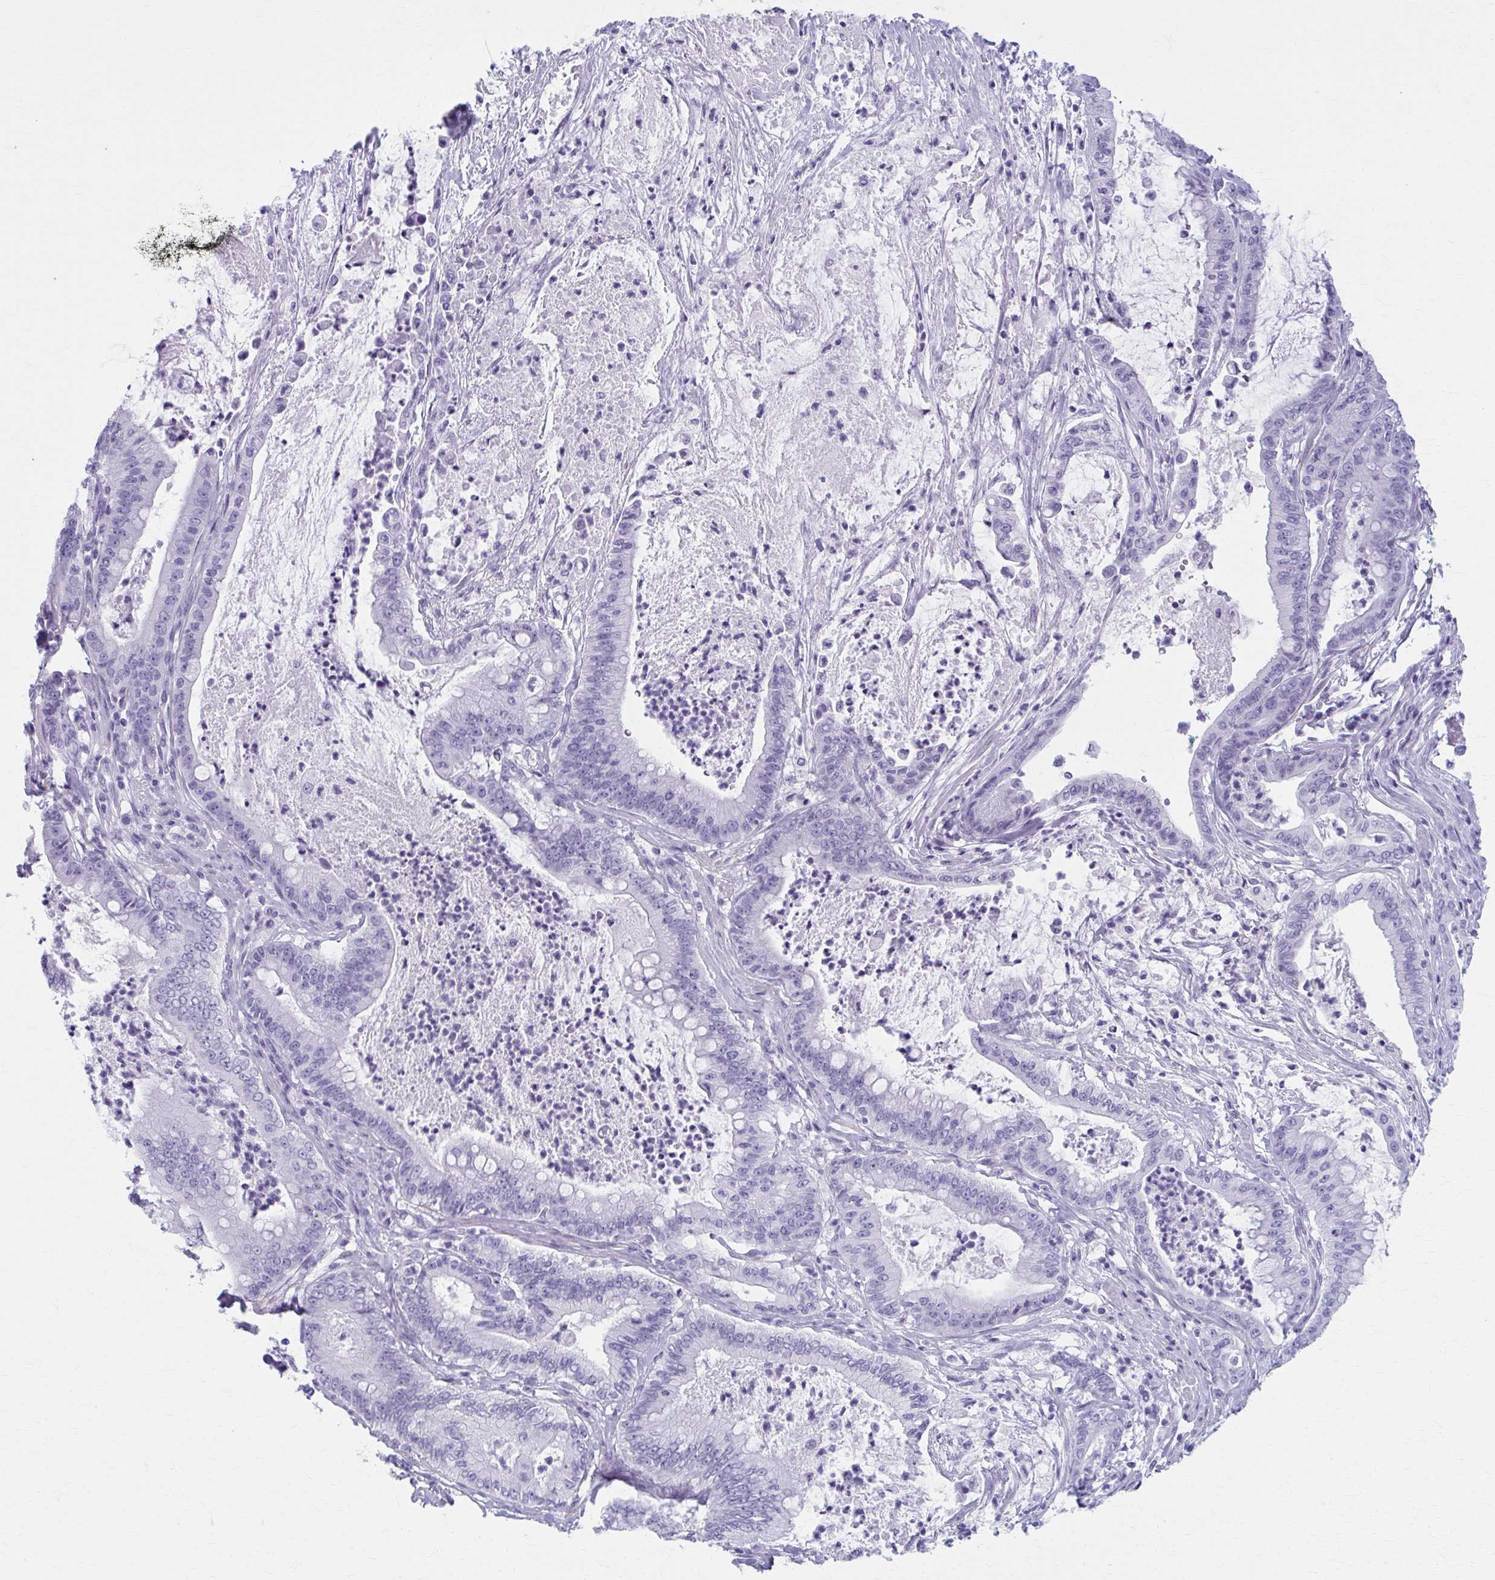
{"staining": {"intensity": "negative", "quantity": "none", "location": "none"}, "tissue": "pancreatic cancer", "cell_type": "Tumor cells", "image_type": "cancer", "snomed": [{"axis": "morphology", "description": "Adenocarcinoma, NOS"}, {"axis": "topography", "description": "Pancreas"}], "caption": "IHC histopathology image of neoplastic tissue: adenocarcinoma (pancreatic) stained with DAB (3,3'-diaminobenzidine) reveals no significant protein staining in tumor cells.", "gene": "MPLKIP", "patient": {"sex": "male", "age": 71}}